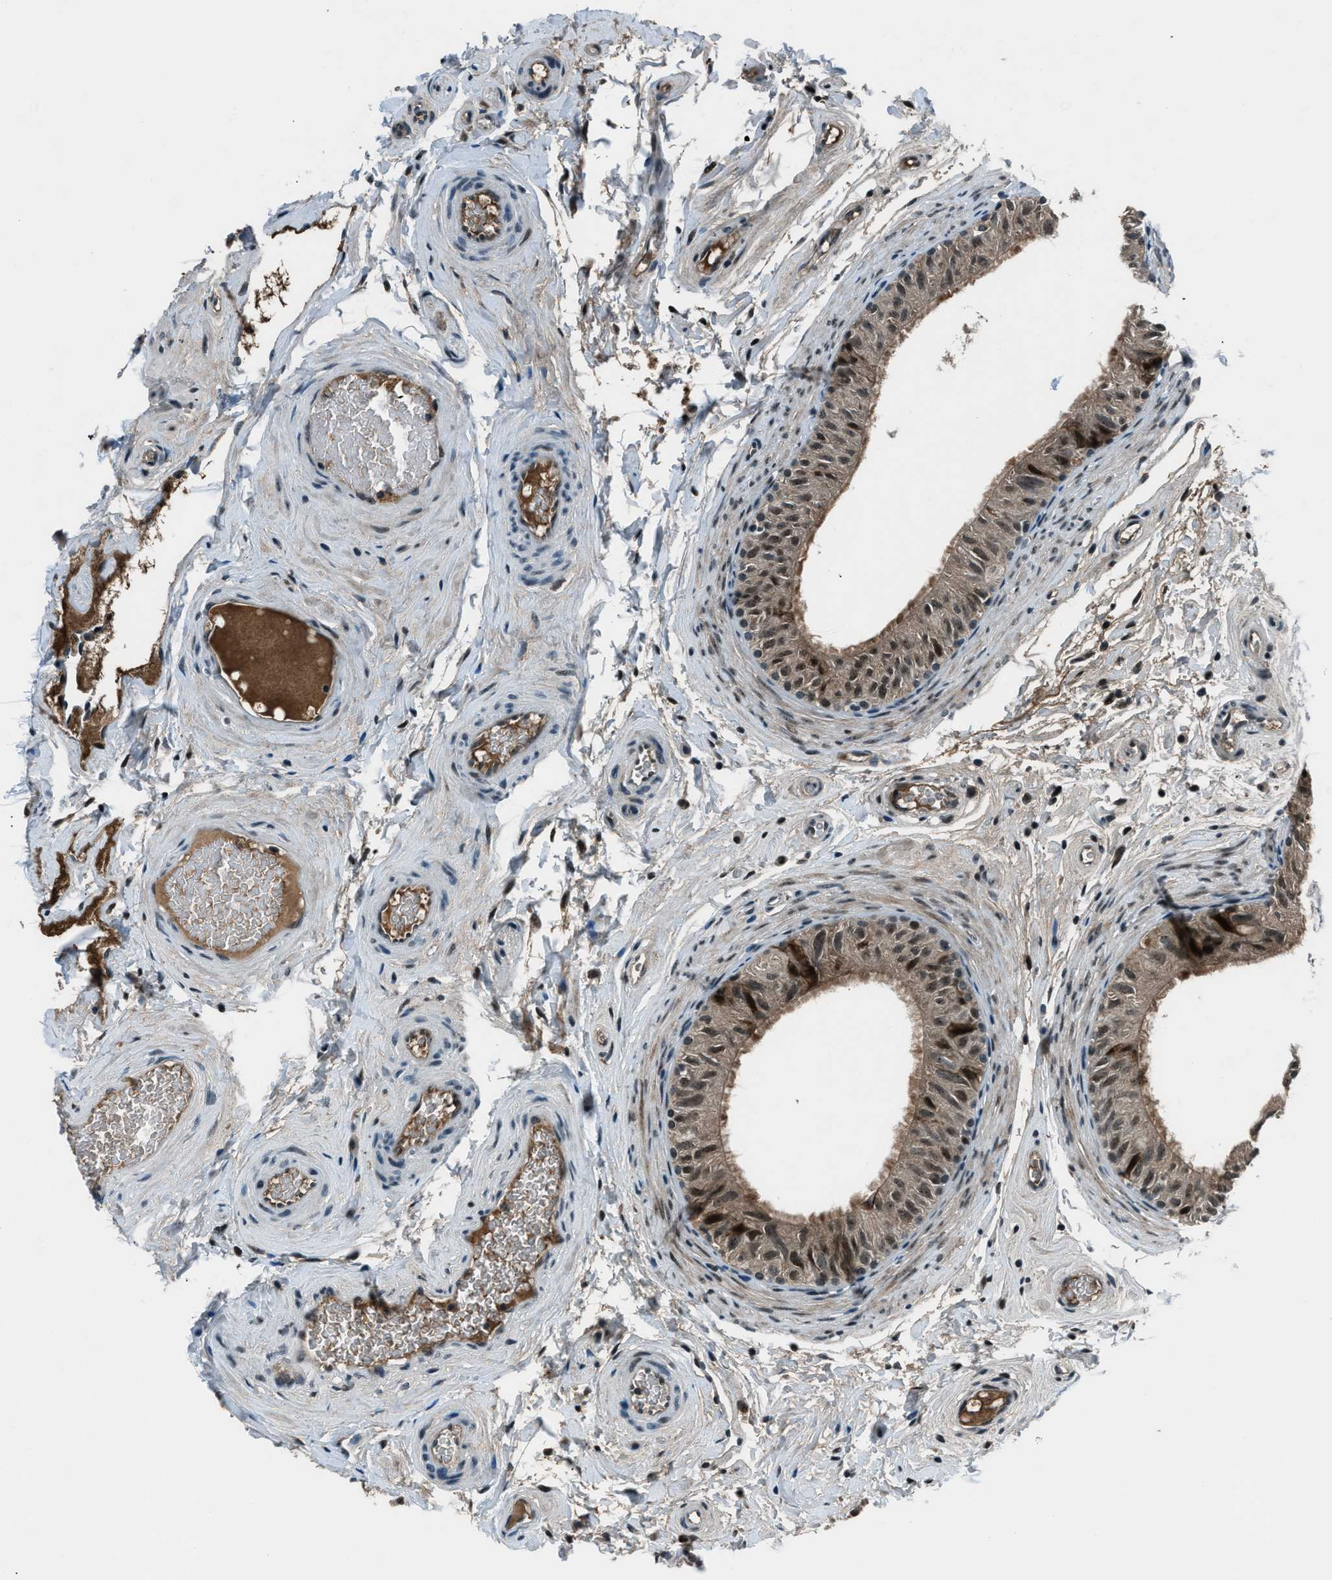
{"staining": {"intensity": "weak", "quantity": "25%-75%", "location": "cytoplasmic/membranous,nuclear"}, "tissue": "epididymis", "cell_type": "Glandular cells", "image_type": "normal", "snomed": [{"axis": "morphology", "description": "Normal tissue, NOS"}, {"axis": "topography", "description": "Epididymis"}], "caption": "High-power microscopy captured an immunohistochemistry image of benign epididymis, revealing weak cytoplasmic/membranous,nuclear staining in approximately 25%-75% of glandular cells.", "gene": "ACTL9", "patient": {"sex": "male", "age": 34}}